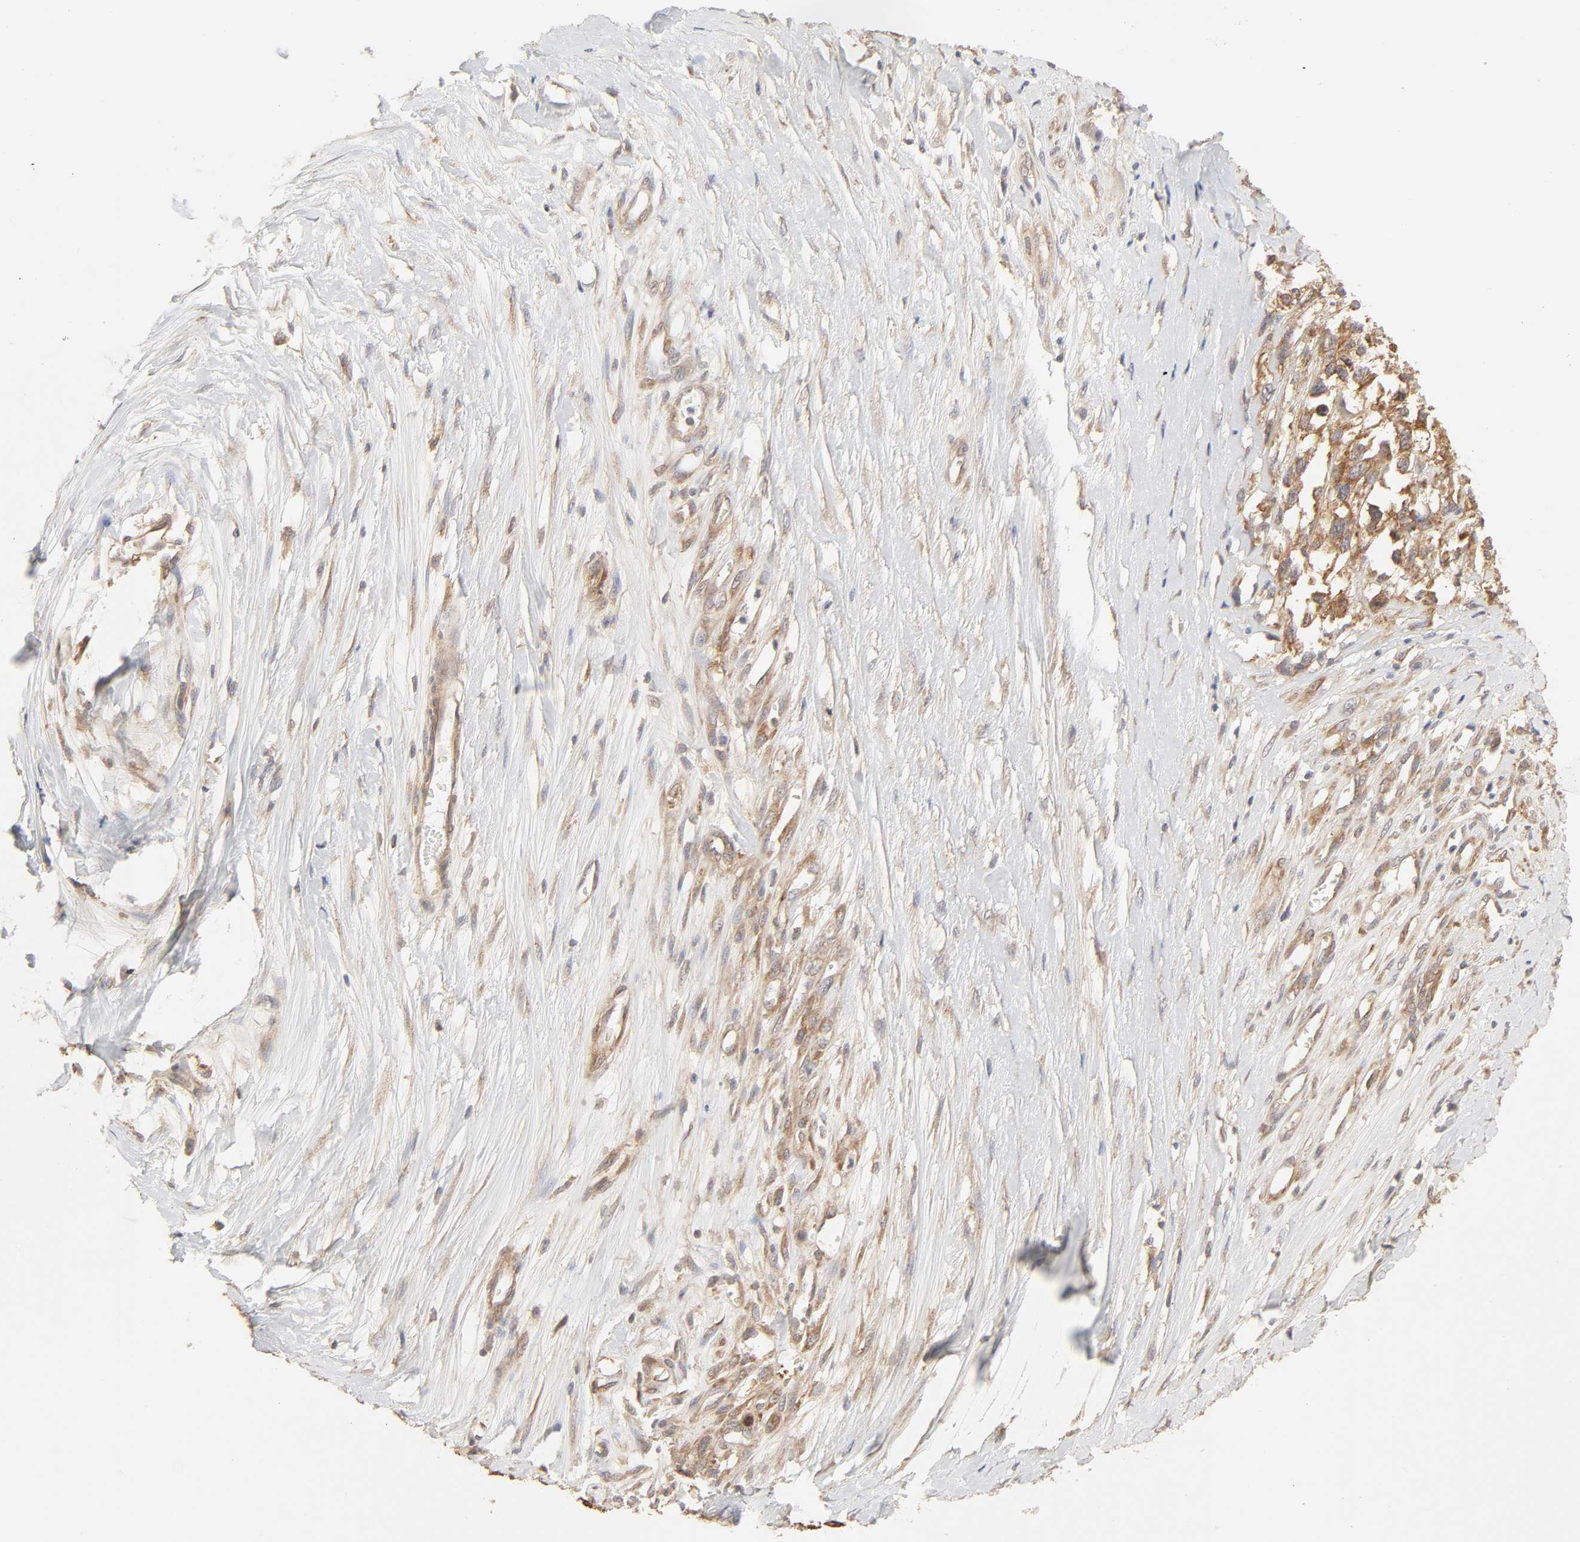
{"staining": {"intensity": "moderate", "quantity": ">75%", "location": "cytoplasmic/membranous"}, "tissue": "melanoma", "cell_type": "Tumor cells", "image_type": "cancer", "snomed": [{"axis": "morphology", "description": "Malignant melanoma, Metastatic site"}, {"axis": "topography", "description": "Lymph node"}], "caption": "The image reveals staining of malignant melanoma (metastatic site), revealing moderate cytoplasmic/membranous protein positivity (brown color) within tumor cells.", "gene": "EPS8", "patient": {"sex": "male", "age": 59}}